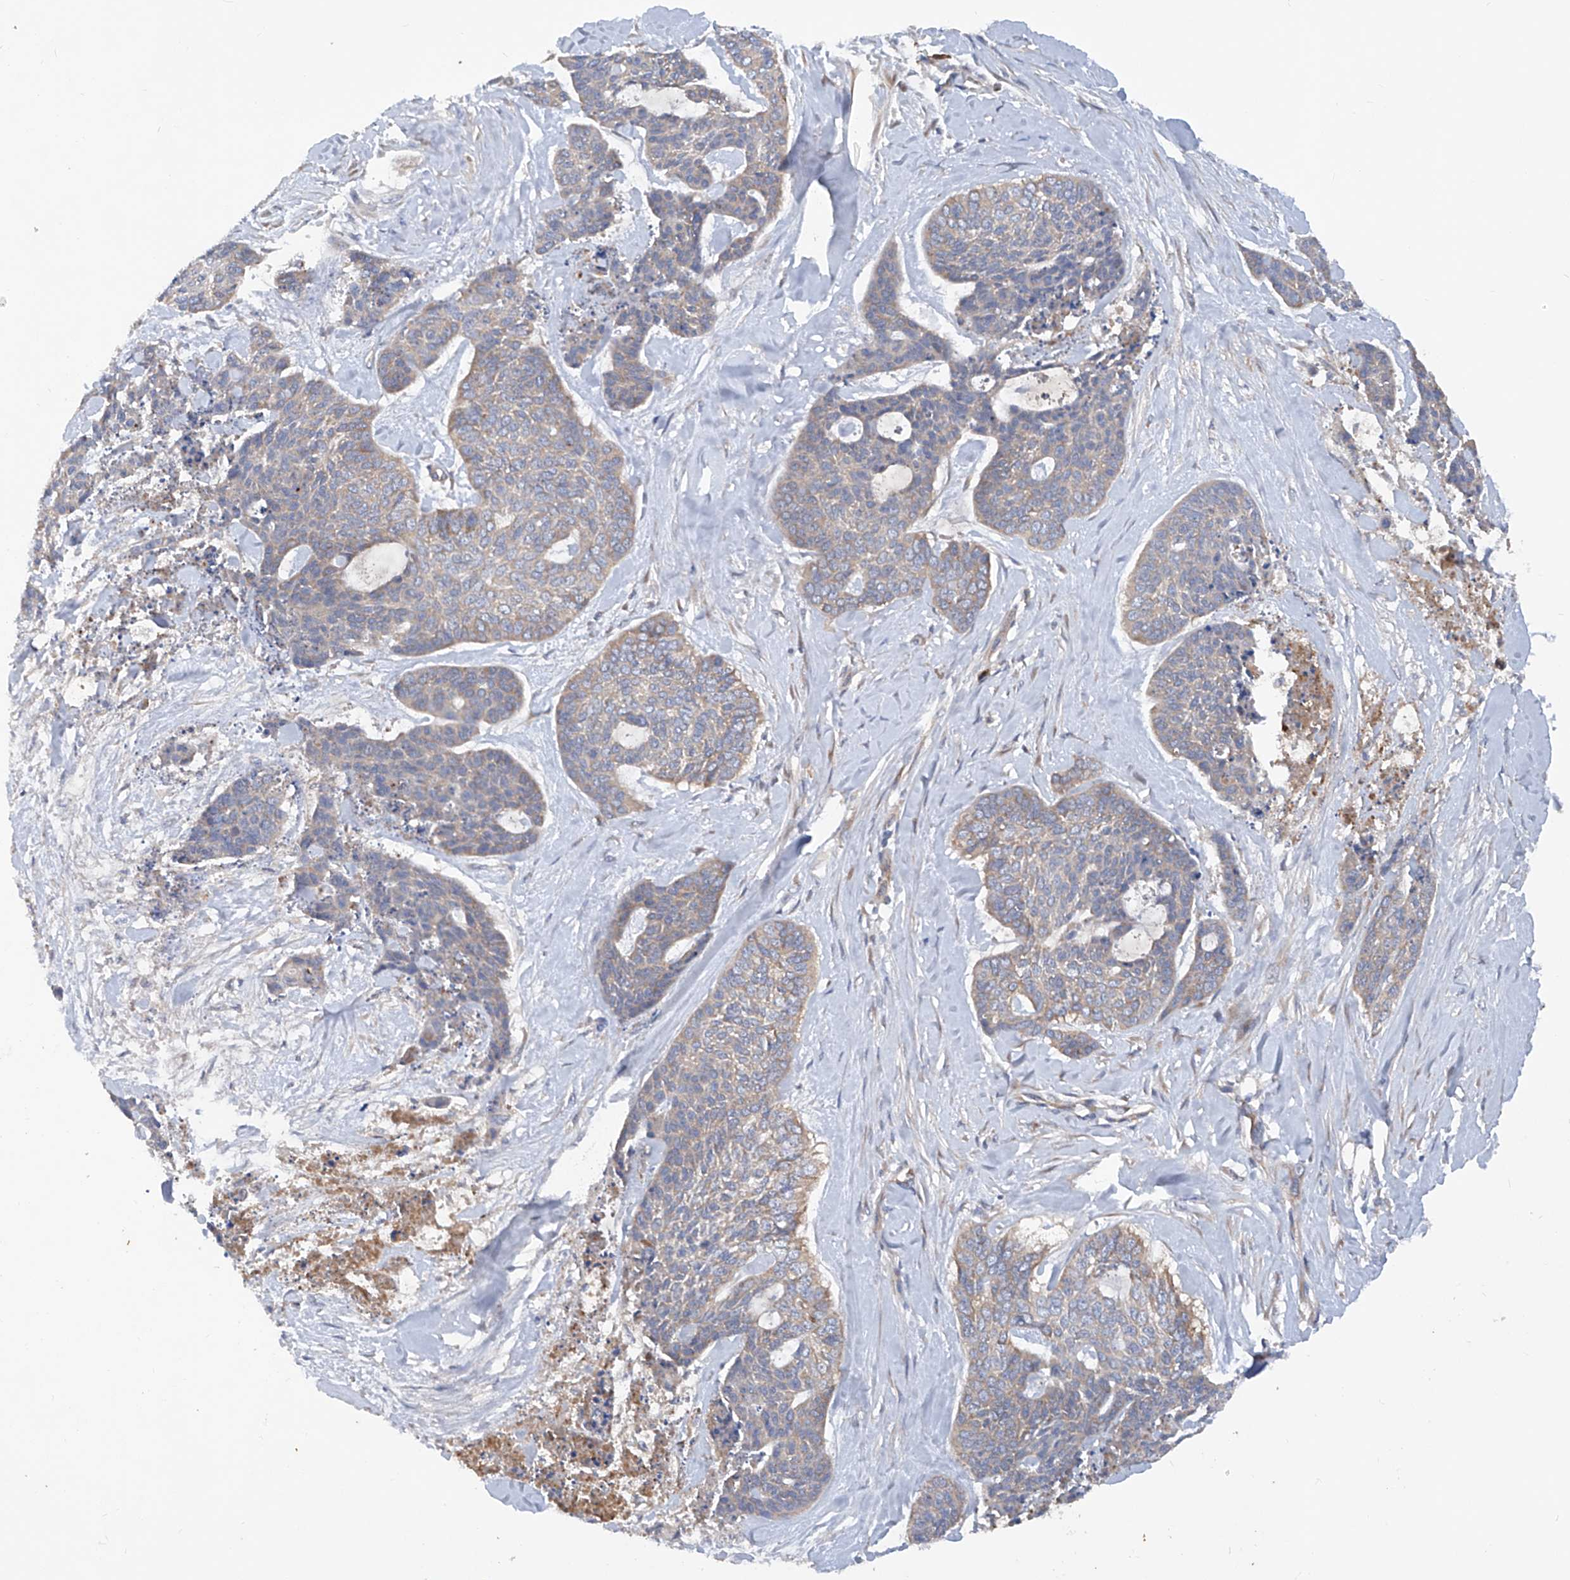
{"staining": {"intensity": "weak", "quantity": "25%-75%", "location": "cytoplasmic/membranous"}, "tissue": "skin cancer", "cell_type": "Tumor cells", "image_type": "cancer", "snomed": [{"axis": "morphology", "description": "Basal cell carcinoma"}, {"axis": "topography", "description": "Skin"}], "caption": "The histopathology image displays immunohistochemical staining of skin cancer (basal cell carcinoma). There is weak cytoplasmic/membranous expression is seen in approximately 25%-75% of tumor cells. Immunohistochemistry stains the protein of interest in brown and the nuclei are stained blue.", "gene": "ASCC3", "patient": {"sex": "female", "age": 64}}